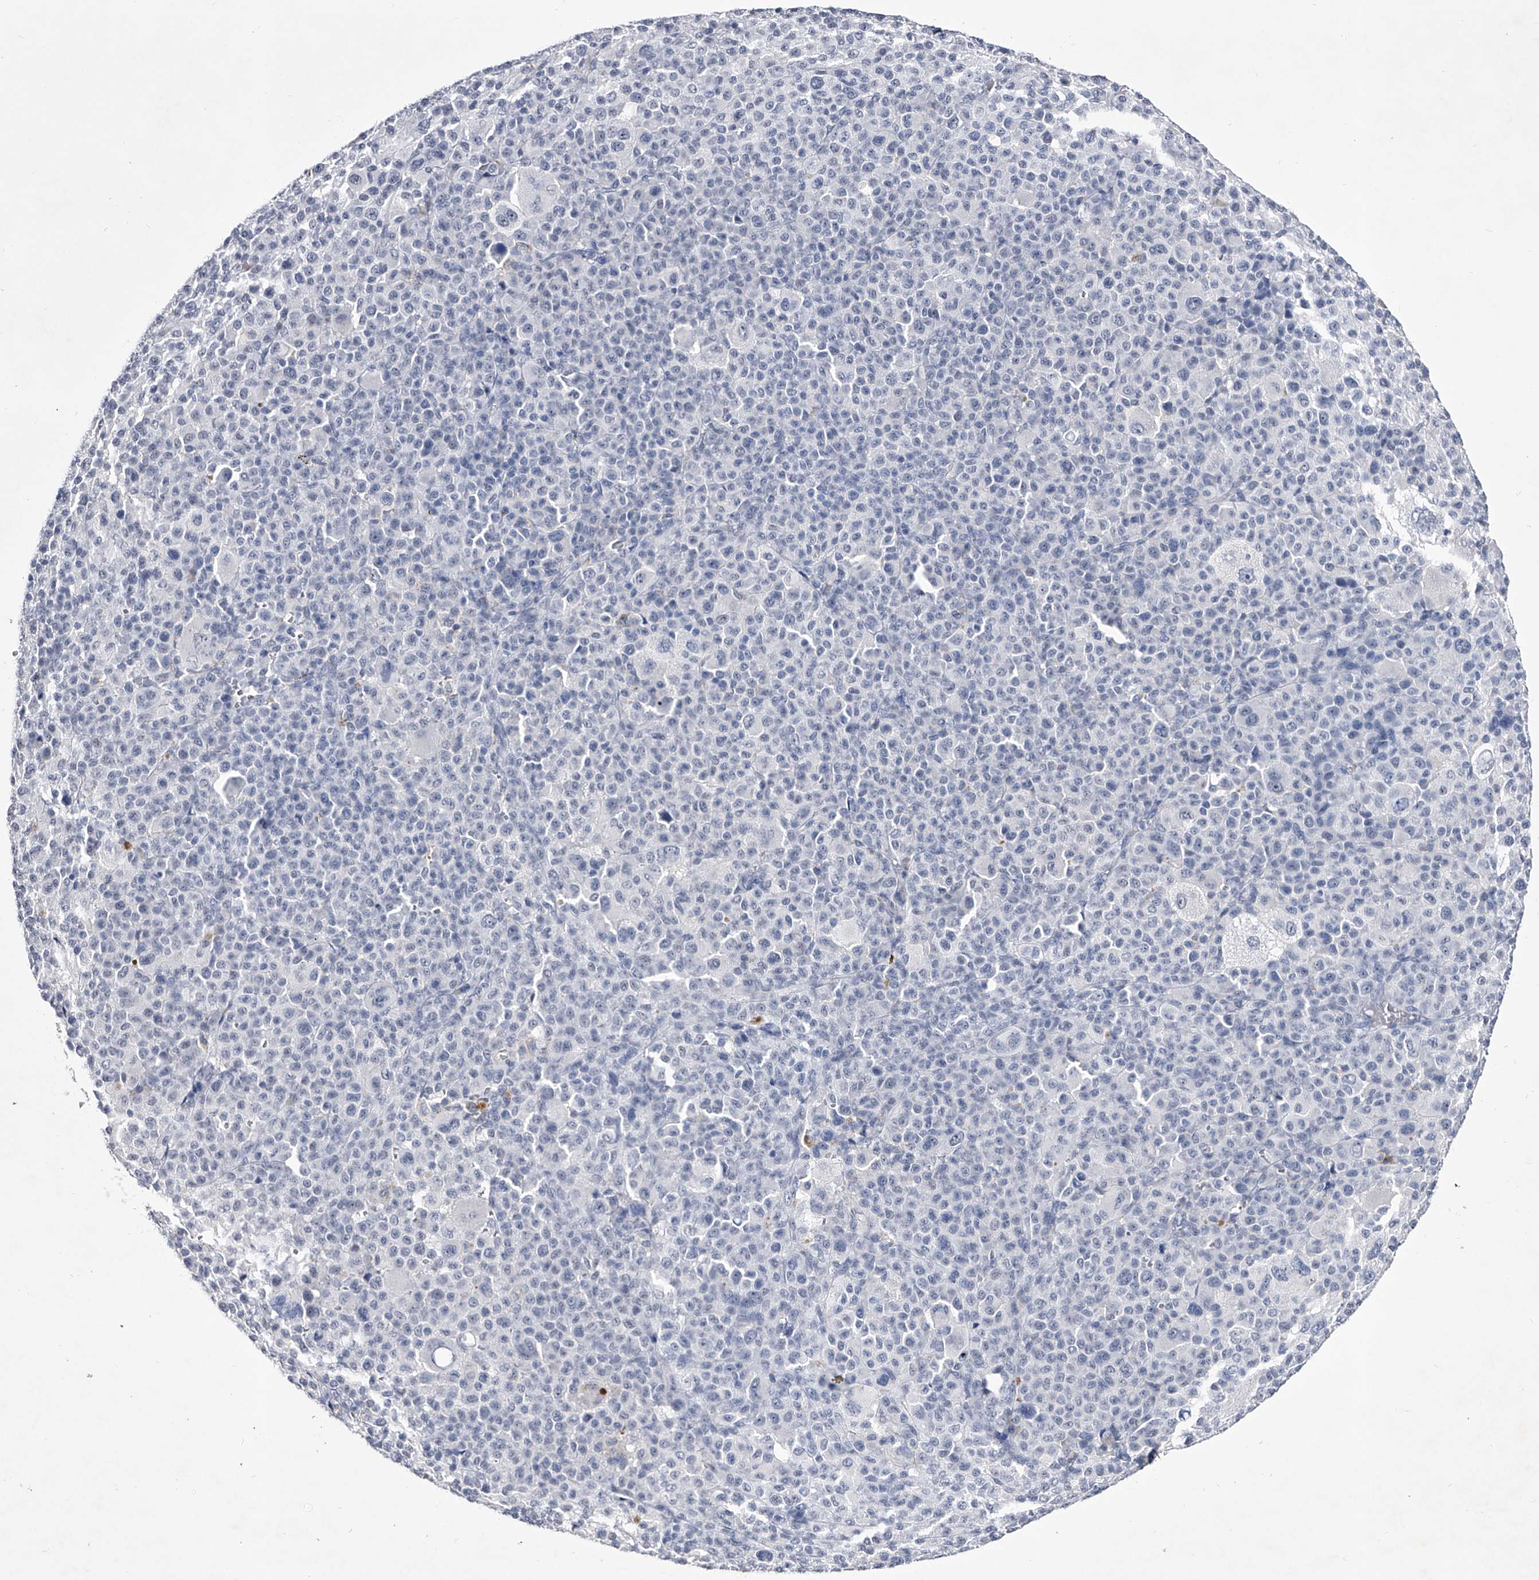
{"staining": {"intensity": "negative", "quantity": "none", "location": "none"}, "tissue": "melanoma", "cell_type": "Tumor cells", "image_type": "cancer", "snomed": [{"axis": "morphology", "description": "Malignant melanoma, Metastatic site"}, {"axis": "topography", "description": "Skin"}], "caption": "Immunohistochemistry image of malignant melanoma (metastatic site) stained for a protein (brown), which reveals no expression in tumor cells.", "gene": "CRISP2", "patient": {"sex": "female", "age": 74}}